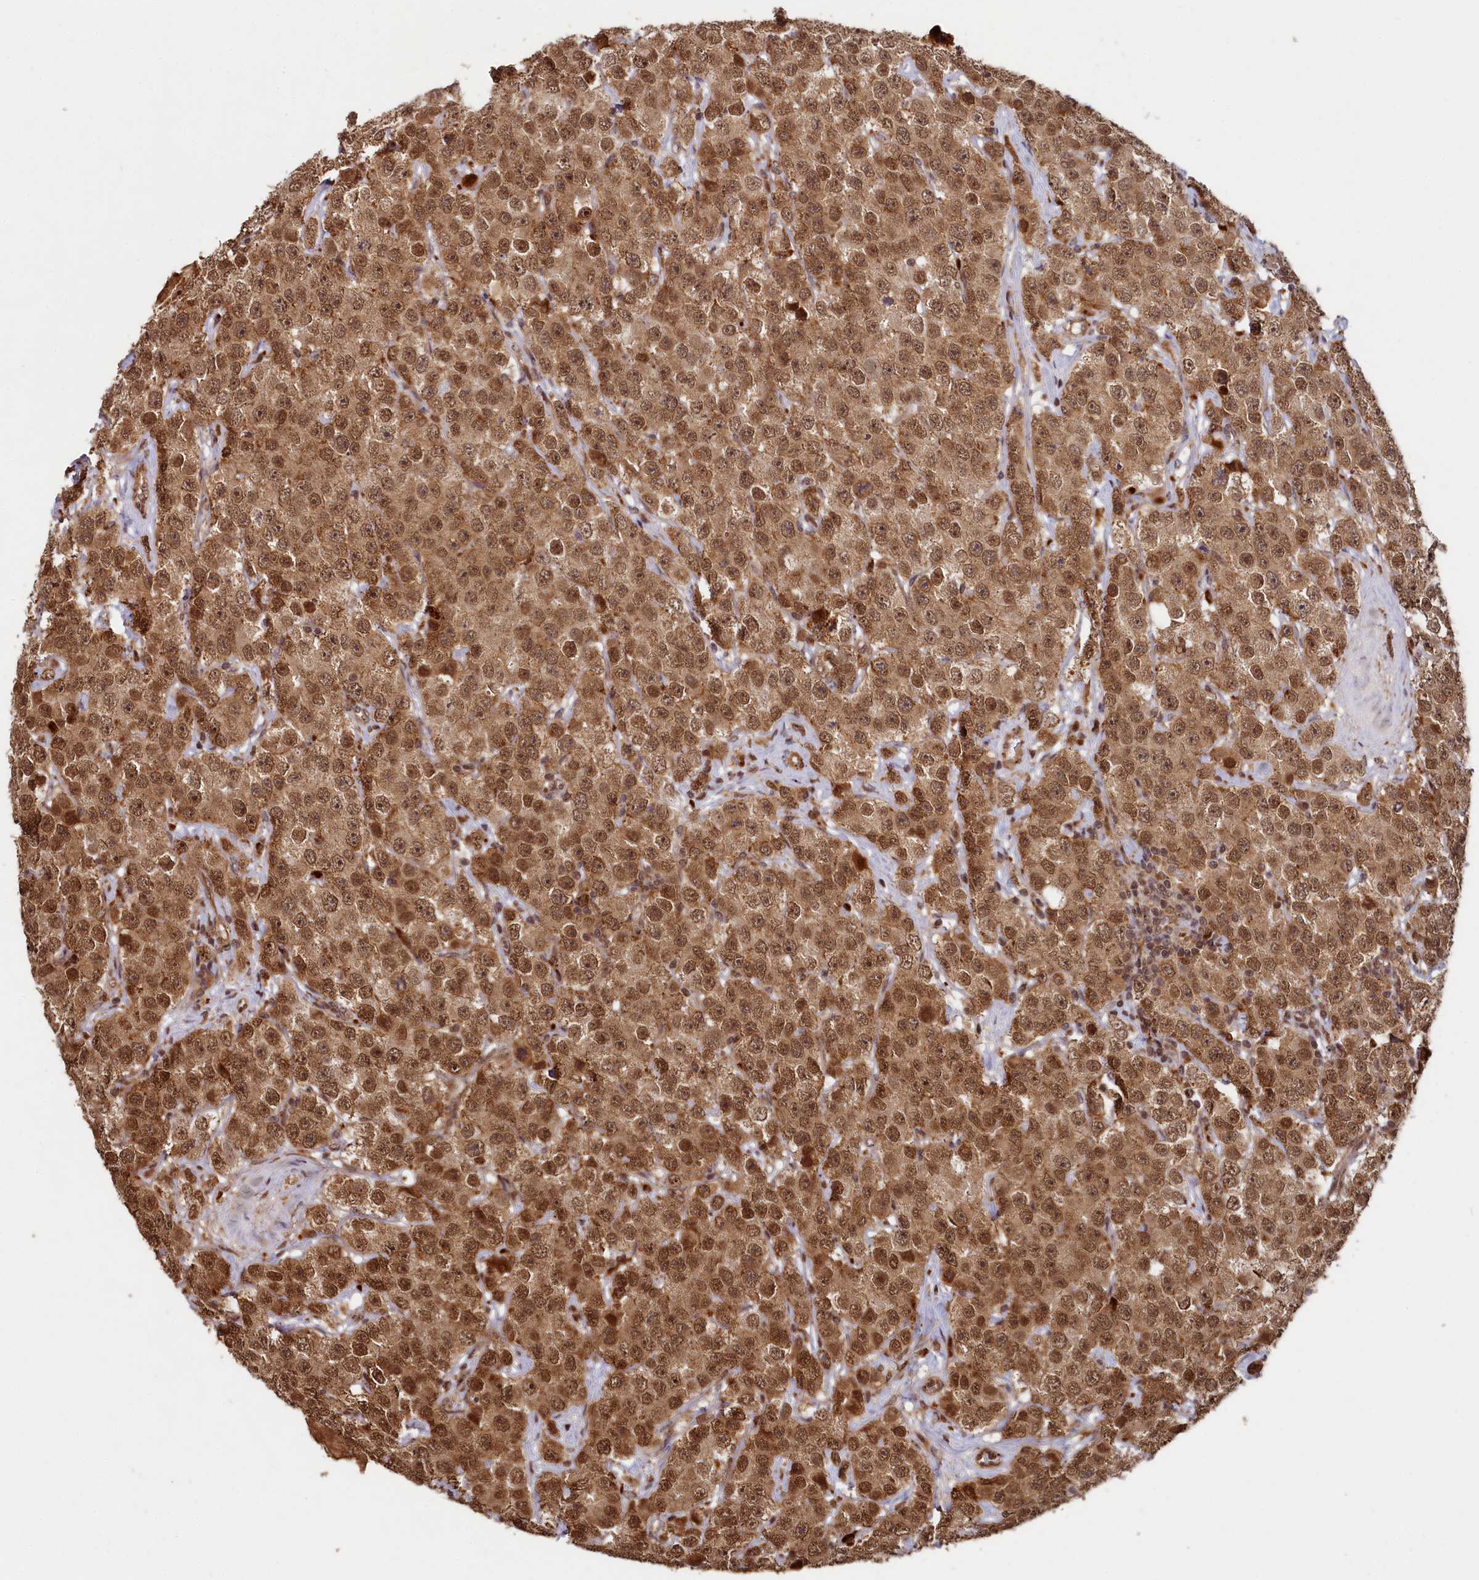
{"staining": {"intensity": "moderate", "quantity": ">75%", "location": "cytoplasmic/membranous,nuclear"}, "tissue": "testis cancer", "cell_type": "Tumor cells", "image_type": "cancer", "snomed": [{"axis": "morphology", "description": "Seminoma, NOS"}, {"axis": "topography", "description": "Testis"}], "caption": "Immunohistochemistry (IHC) of human testis cancer demonstrates medium levels of moderate cytoplasmic/membranous and nuclear expression in about >75% of tumor cells.", "gene": "TRIM23", "patient": {"sex": "male", "age": 28}}